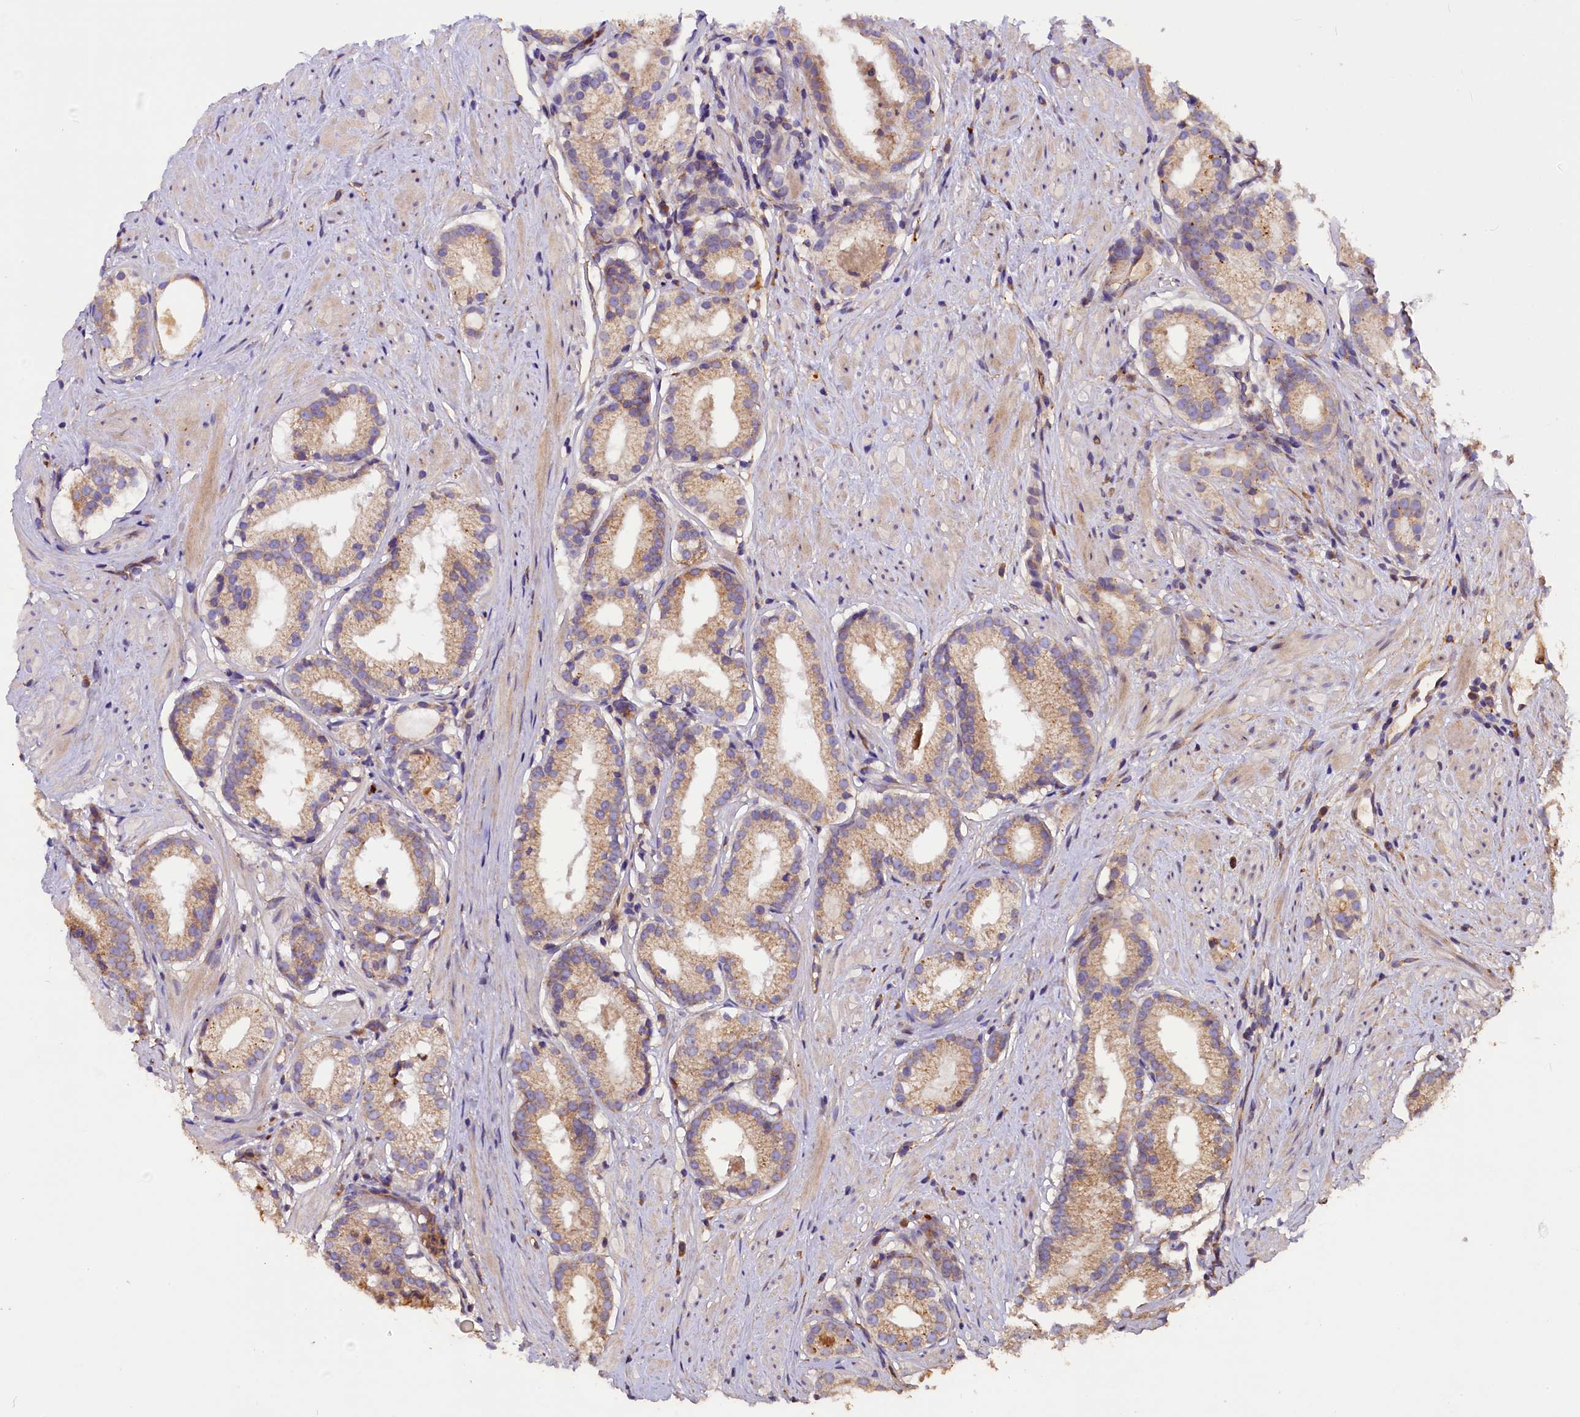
{"staining": {"intensity": "weak", "quantity": "25%-75%", "location": "cytoplasmic/membranous"}, "tissue": "prostate cancer", "cell_type": "Tumor cells", "image_type": "cancer", "snomed": [{"axis": "morphology", "description": "Adenocarcinoma, Low grade"}, {"axis": "topography", "description": "Prostate"}], "caption": "Protein analysis of prostate cancer tissue shows weak cytoplasmic/membranous positivity in approximately 25%-75% of tumor cells.", "gene": "ERMARD", "patient": {"sex": "male", "age": 57}}